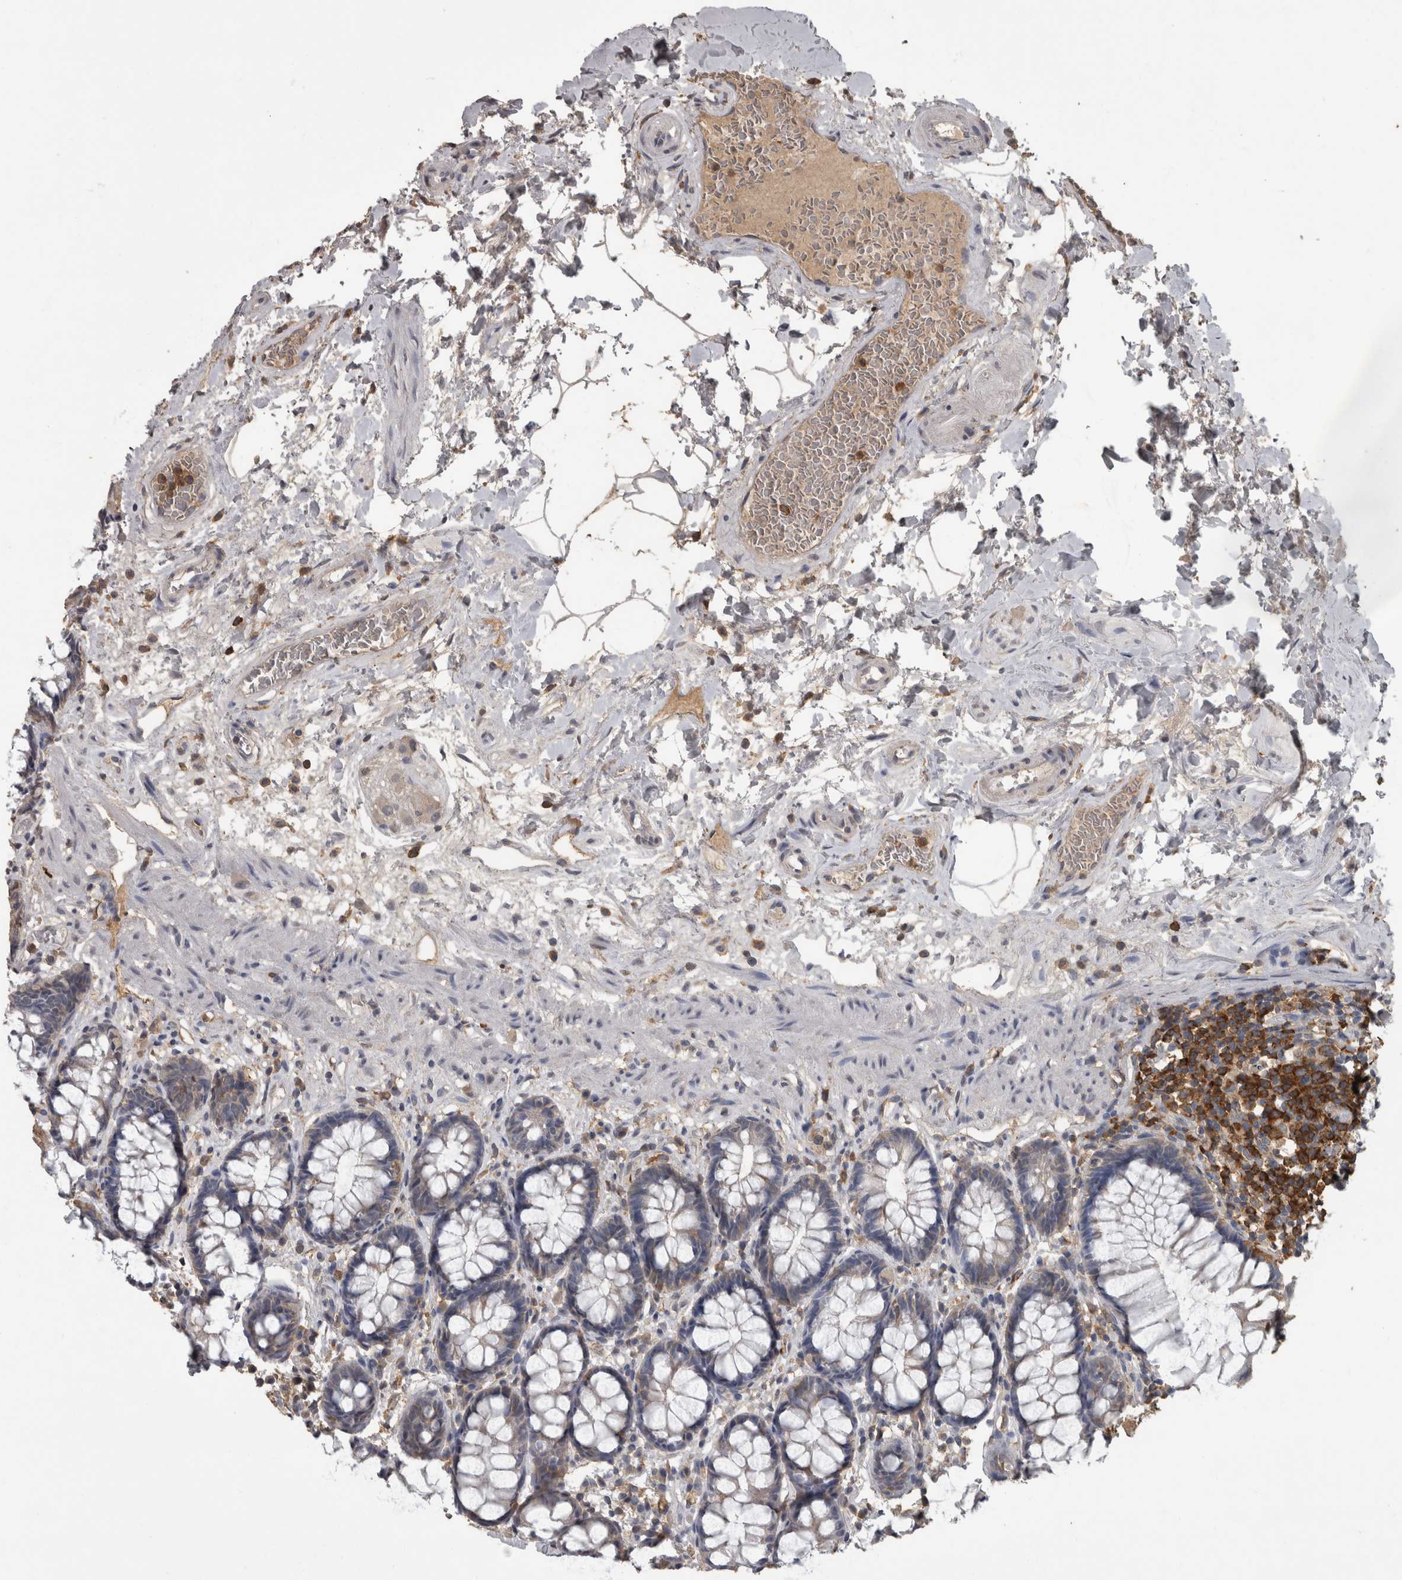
{"staining": {"intensity": "weak", "quantity": "<25%", "location": "cytoplasmic/membranous"}, "tissue": "rectum", "cell_type": "Glandular cells", "image_type": "normal", "snomed": [{"axis": "morphology", "description": "Normal tissue, NOS"}, {"axis": "topography", "description": "Rectum"}], "caption": "Protein analysis of normal rectum shows no significant positivity in glandular cells. (DAB (3,3'-diaminobenzidine) immunohistochemistry with hematoxylin counter stain).", "gene": "PIK3AP1", "patient": {"sex": "male", "age": 64}}